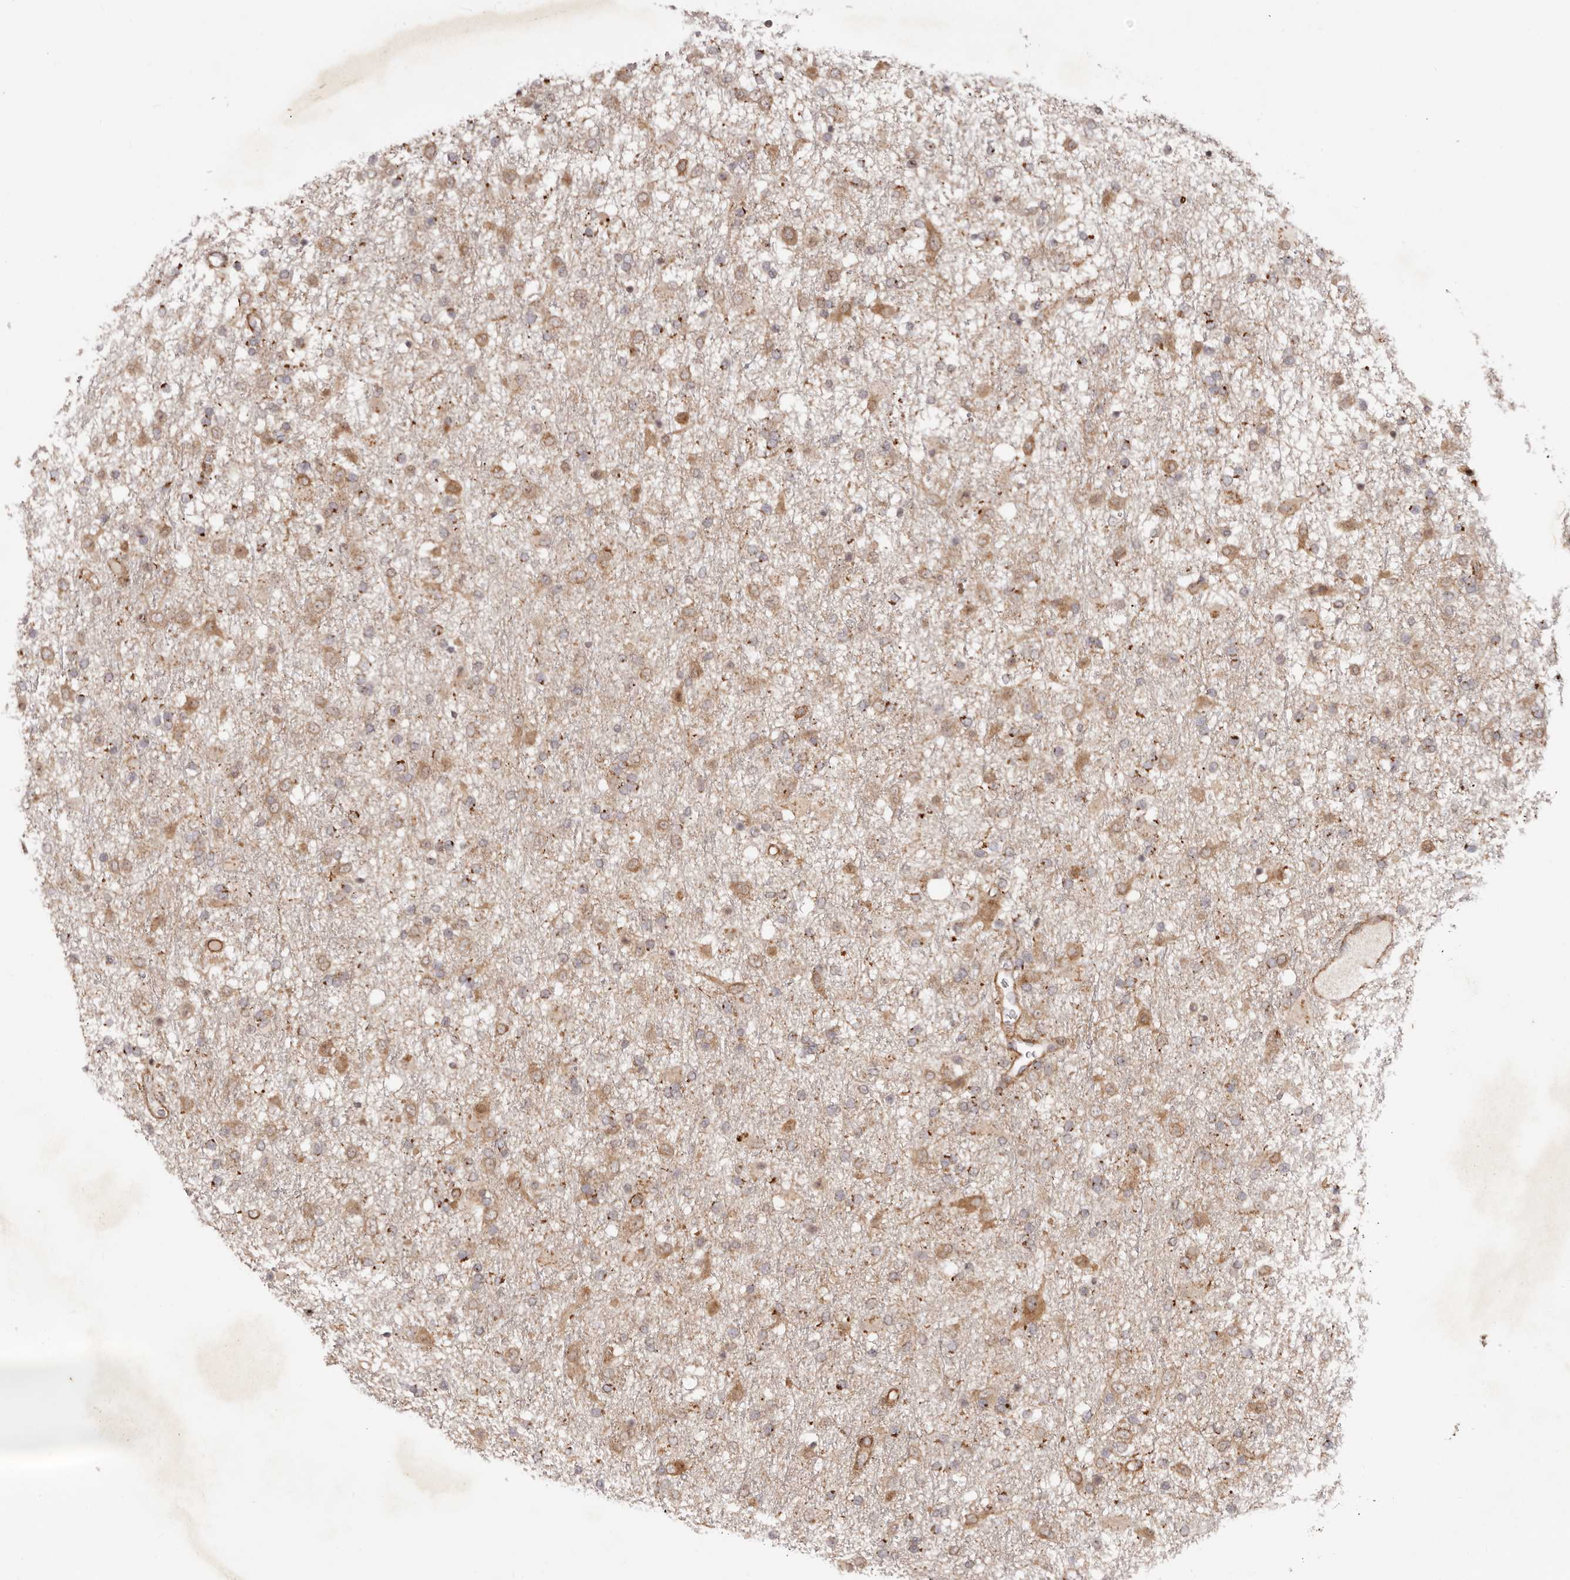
{"staining": {"intensity": "moderate", "quantity": ">75%", "location": "cytoplasmic/membranous"}, "tissue": "glioma", "cell_type": "Tumor cells", "image_type": "cancer", "snomed": [{"axis": "morphology", "description": "Glioma, malignant, Low grade"}, {"axis": "topography", "description": "Brain"}], "caption": "Malignant low-grade glioma stained with a protein marker exhibits moderate staining in tumor cells.", "gene": "MICAL2", "patient": {"sex": "male", "age": 65}}